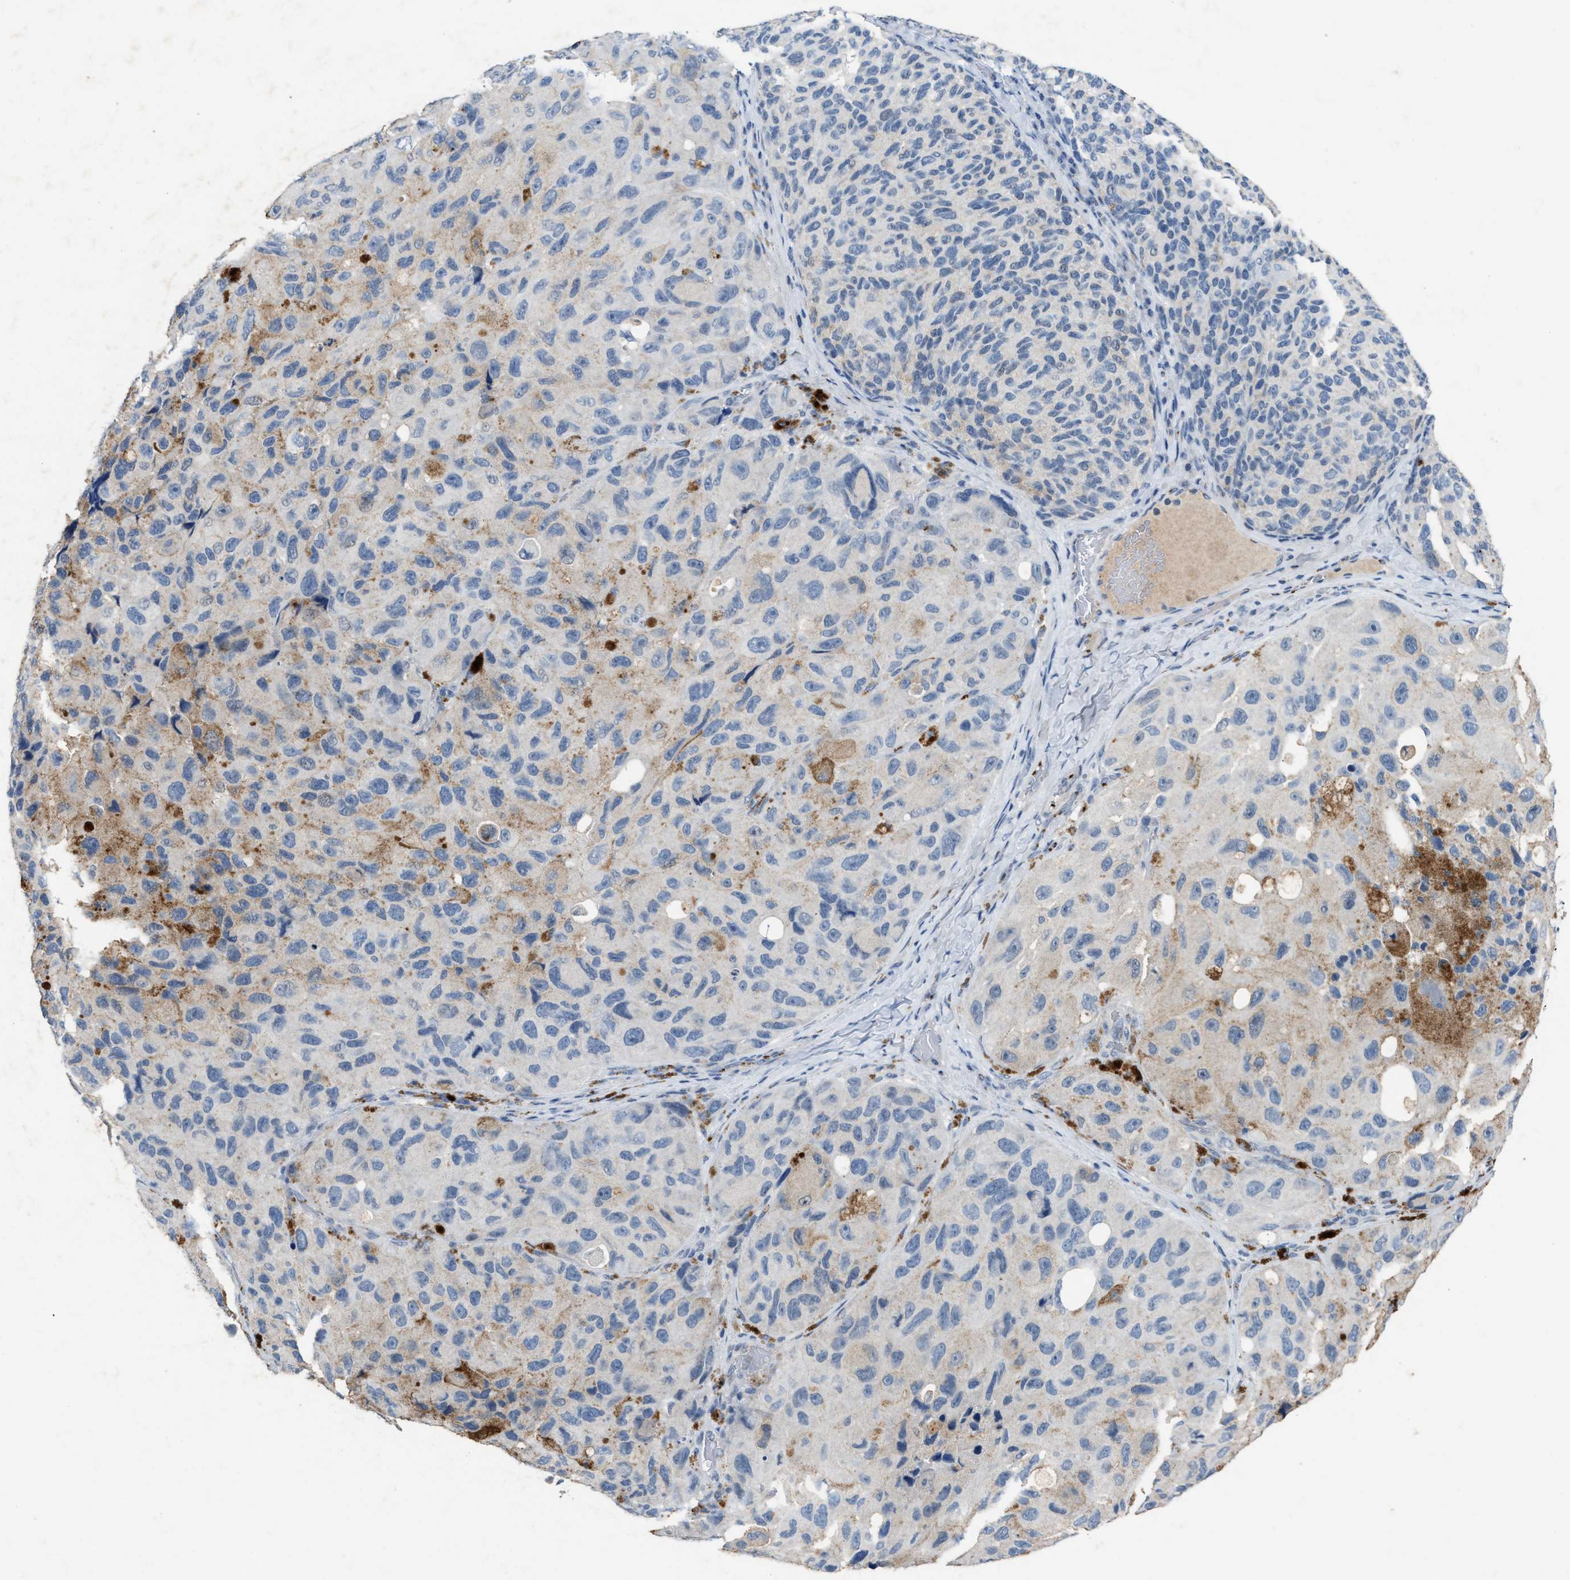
{"staining": {"intensity": "negative", "quantity": "none", "location": "none"}, "tissue": "melanoma", "cell_type": "Tumor cells", "image_type": "cancer", "snomed": [{"axis": "morphology", "description": "Malignant melanoma, NOS"}, {"axis": "topography", "description": "Skin"}], "caption": "Immunohistochemistry image of neoplastic tissue: human malignant melanoma stained with DAB shows no significant protein positivity in tumor cells.", "gene": "SLC5A5", "patient": {"sex": "female", "age": 73}}